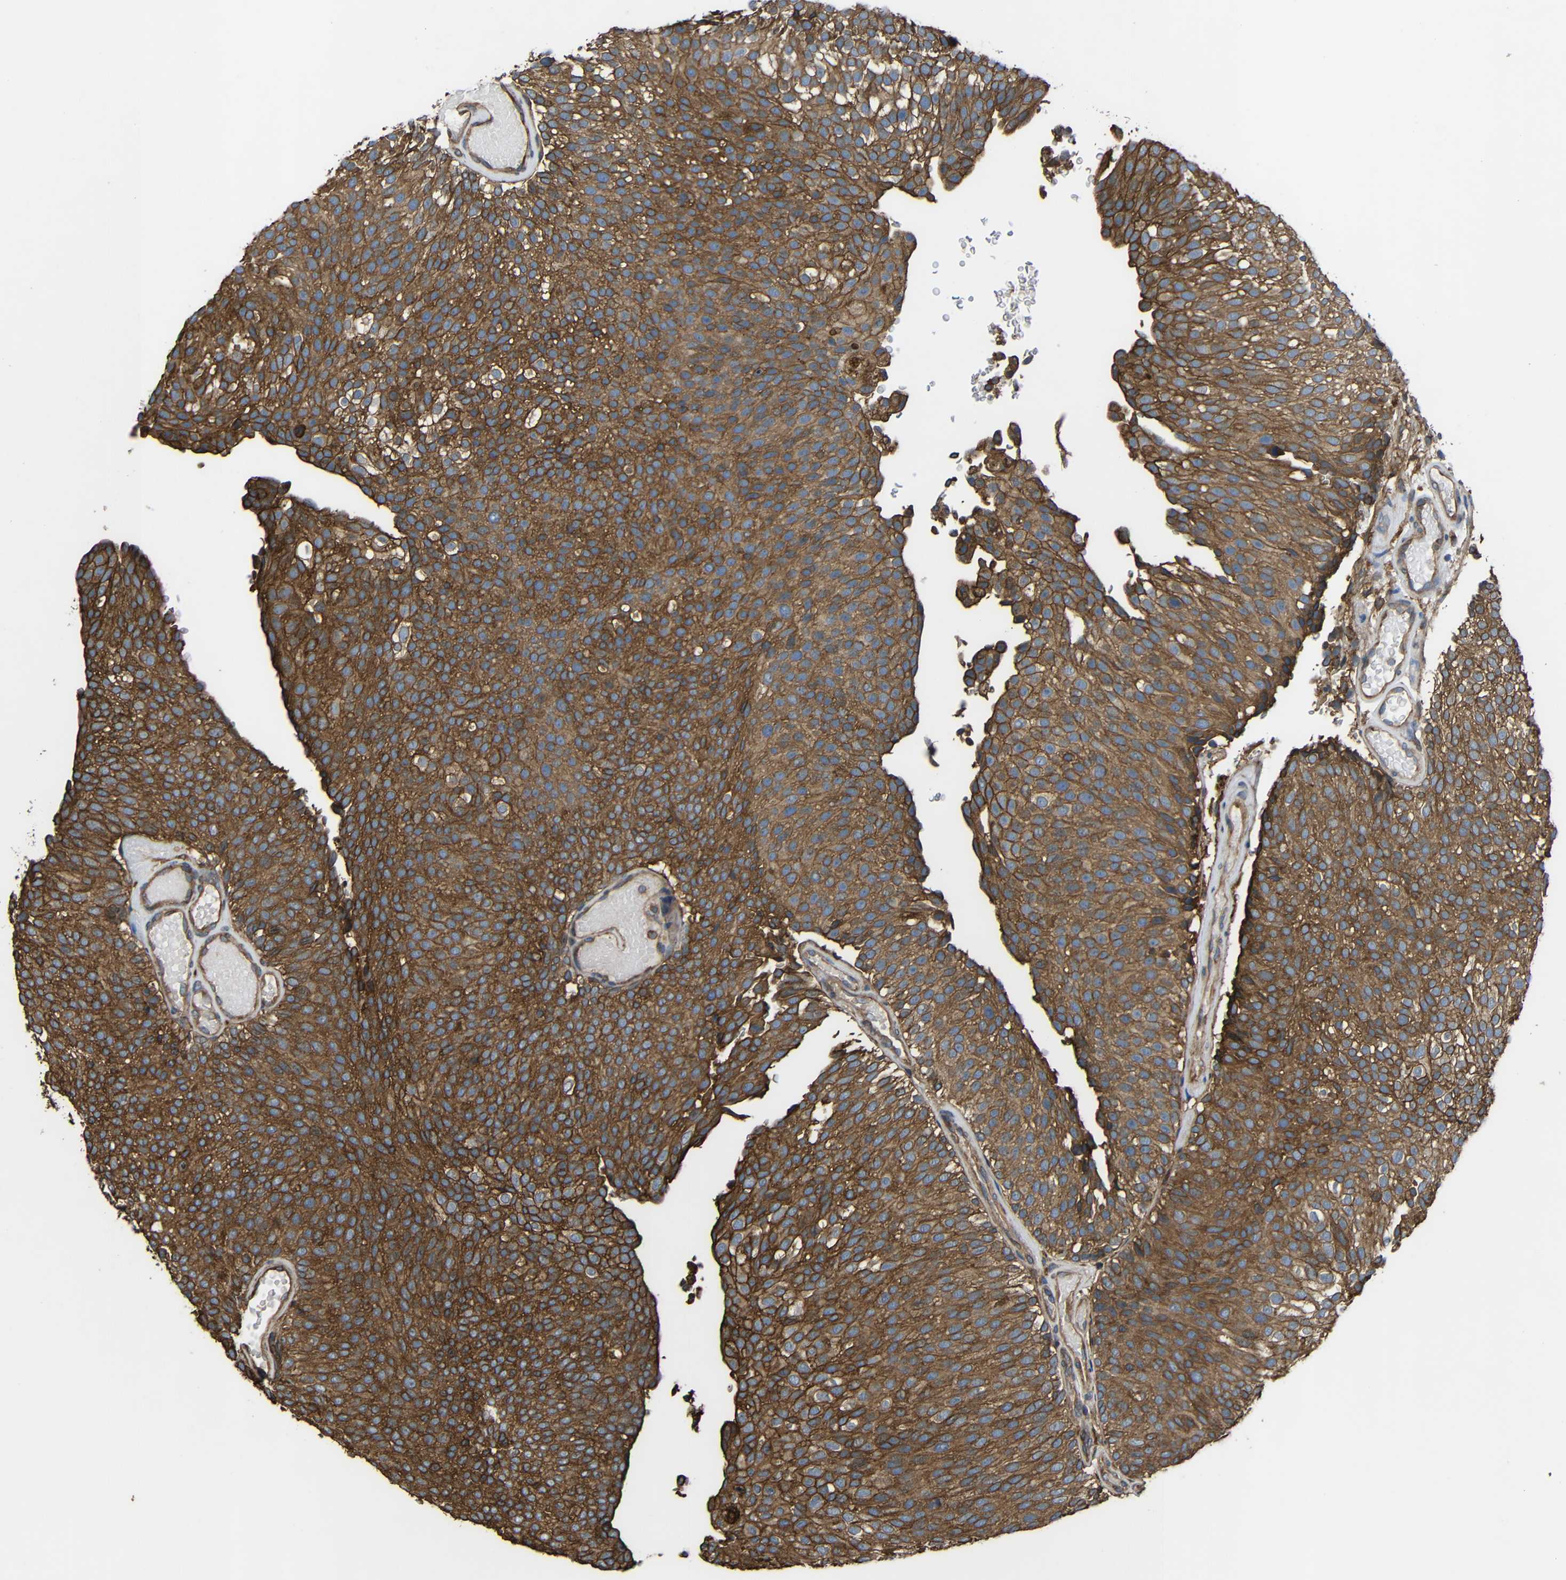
{"staining": {"intensity": "moderate", "quantity": ">75%", "location": "cytoplasmic/membranous"}, "tissue": "urothelial cancer", "cell_type": "Tumor cells", "image_type": "cancer", "snomed": [{"axis": "morphology", "description": "Urothelial carcinoma, Low grade"}, {"axis": "topography", "description": "Urinary bladder"}], "caption": "Immunohistochemistry (IHC) of human urothelial cancer shows medium levels of moderate cytoplasmic/membranous expression in about >75% of tumor cells.", "gene": "TREM2", "patient": {"sex": "male", "age": 78}}